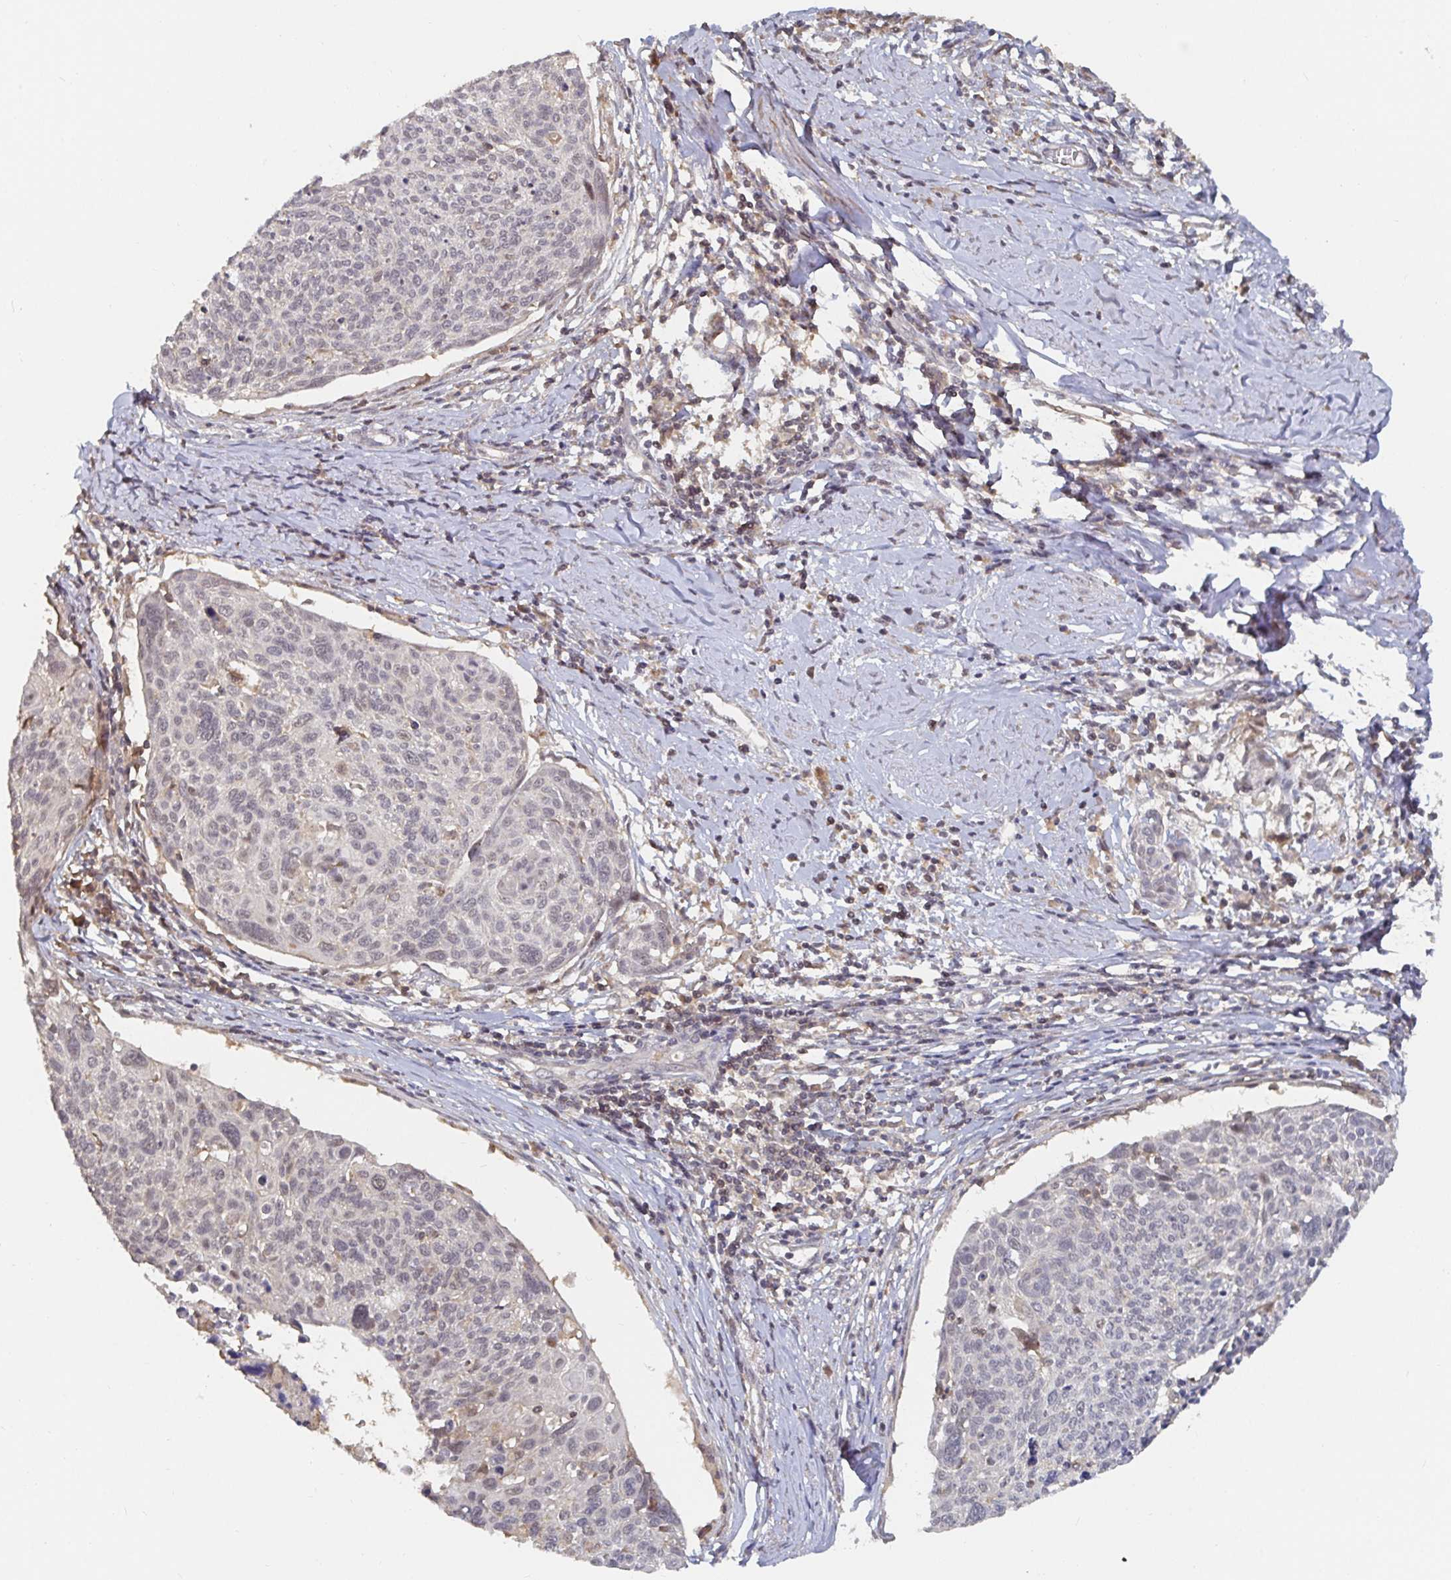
{"staining": {"intensity": "negative", "quantity": "none", "location": "none"}, "tissue": "cervical cancer", "cell_type": "Tumor cells", "image_type": "cancer", "snomed": [{"axis": "morphology", "description": "Squamous cell carcinoma, NOS"}, {"axis": "topography", "description": "Cervix"}], "caption": "Immunohistochemistry micrograph of neoplastic tissue: cervical cancer (squamous cell carcinoma) stained with DAB demonstrates no significant protein staining in tumor cells.", "gene": "LRP5", "patient": {"sex": "female", "age": 49}}